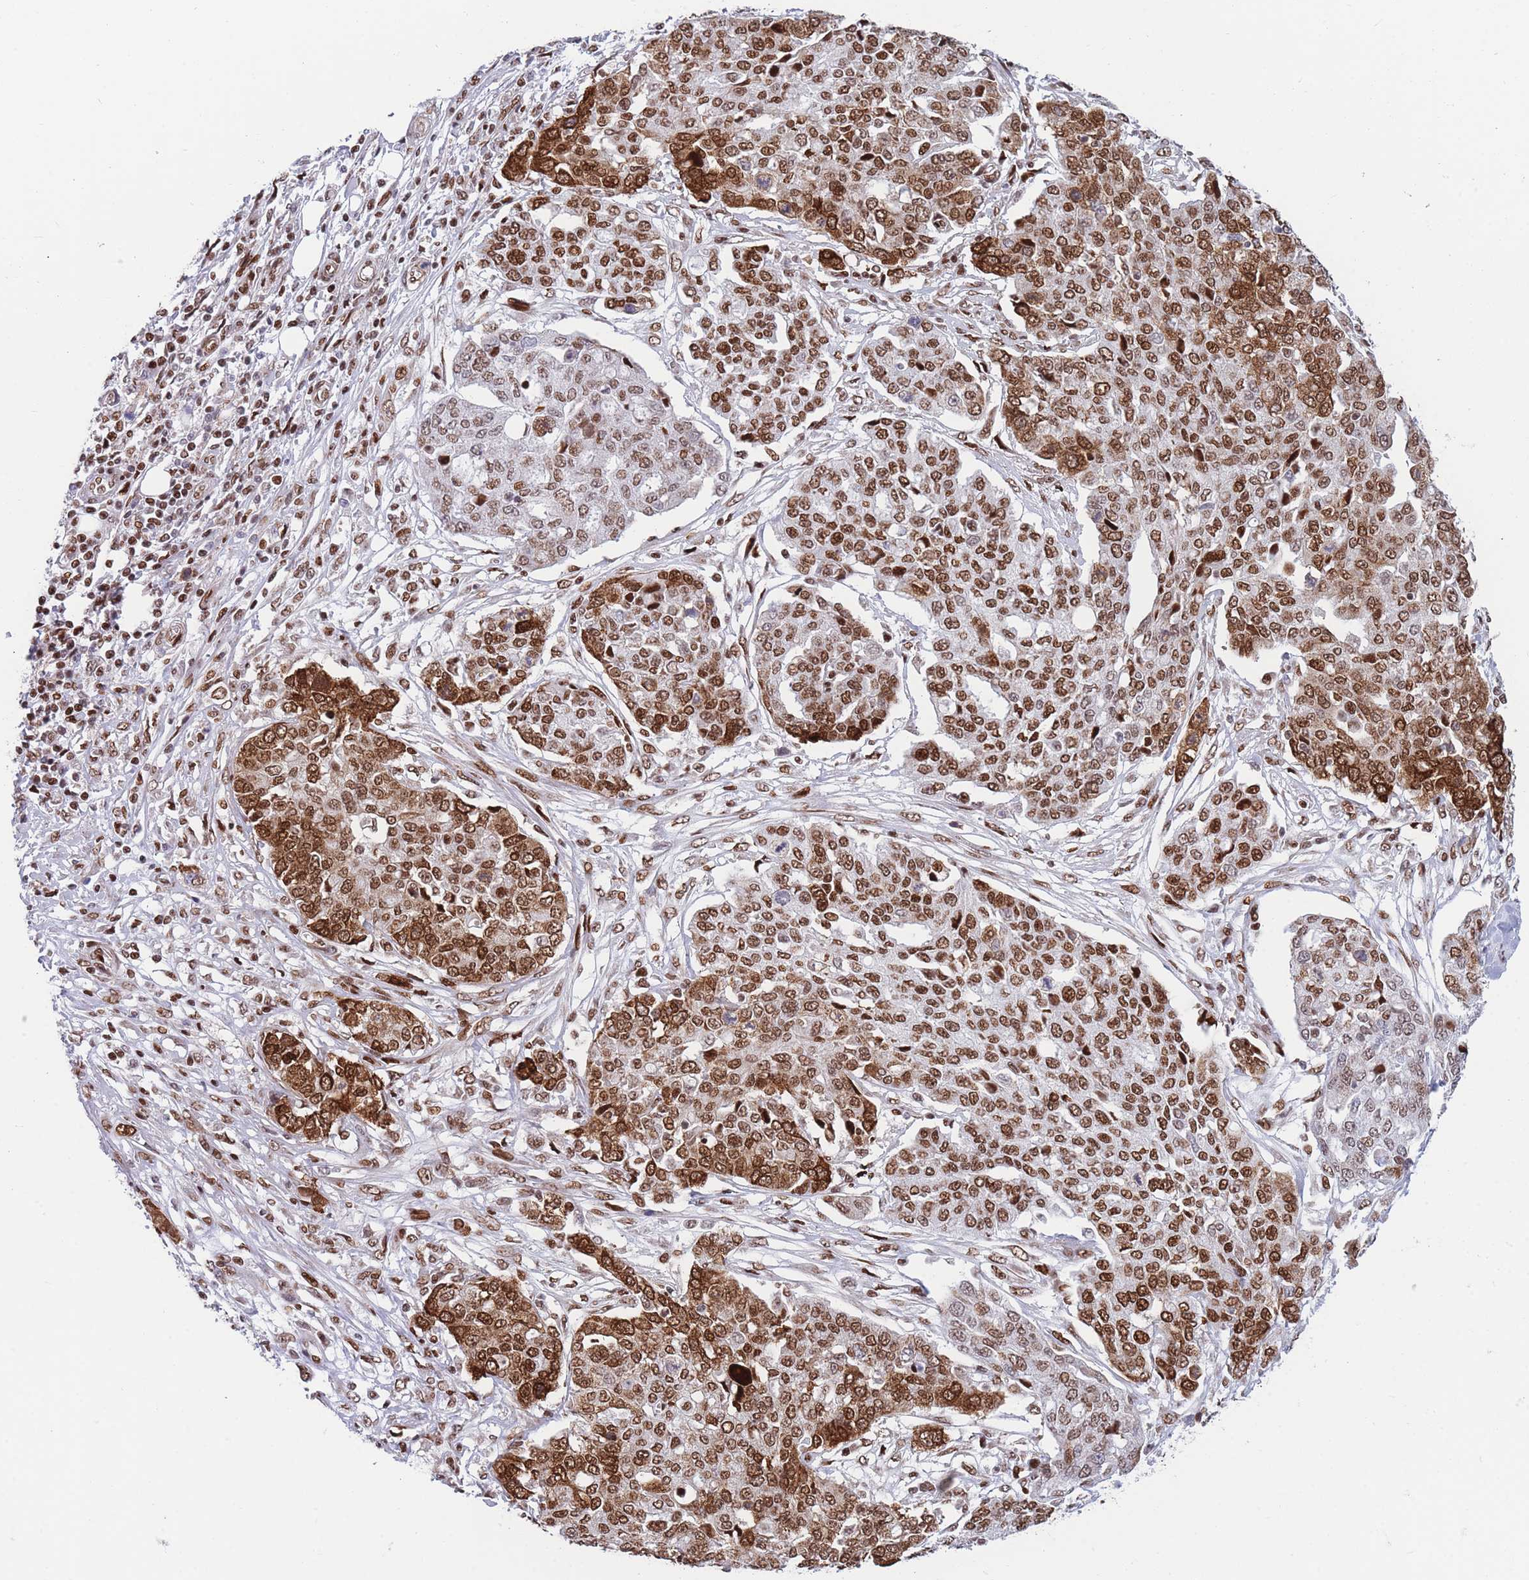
{"staining": {"intensity": "strong", "quantity": ">75%", "location": "cytoplasmic/membranous,nuclear"}, "tissue": "ovarian cancer", "cell_type": "Tumor cells", "image_type": "cancer", "snomed": [{"axis": "morphology", "description": "Cystadenocarcinoma, serous, NOS"}, {"axis": "topography", "description": "Soft tissue"}, {"axis": "topography", "description": "Ovary"}], "caption": "The micrograph displays immunohistochemical staining of ovarian cancer (serous cystadenocarcinoma). There is strong cytoplasmic/membranous and nuclear staining is identified in about >75% of tumor cells. The protein is stained brown, and the nuclei are stained in blue (DAB (3,3'-diaminobenzidine) IHC with brightfield microscopy, high magnification).", "gene": "DNAJC3", "patient": {"sex": "female", "age": 57}}